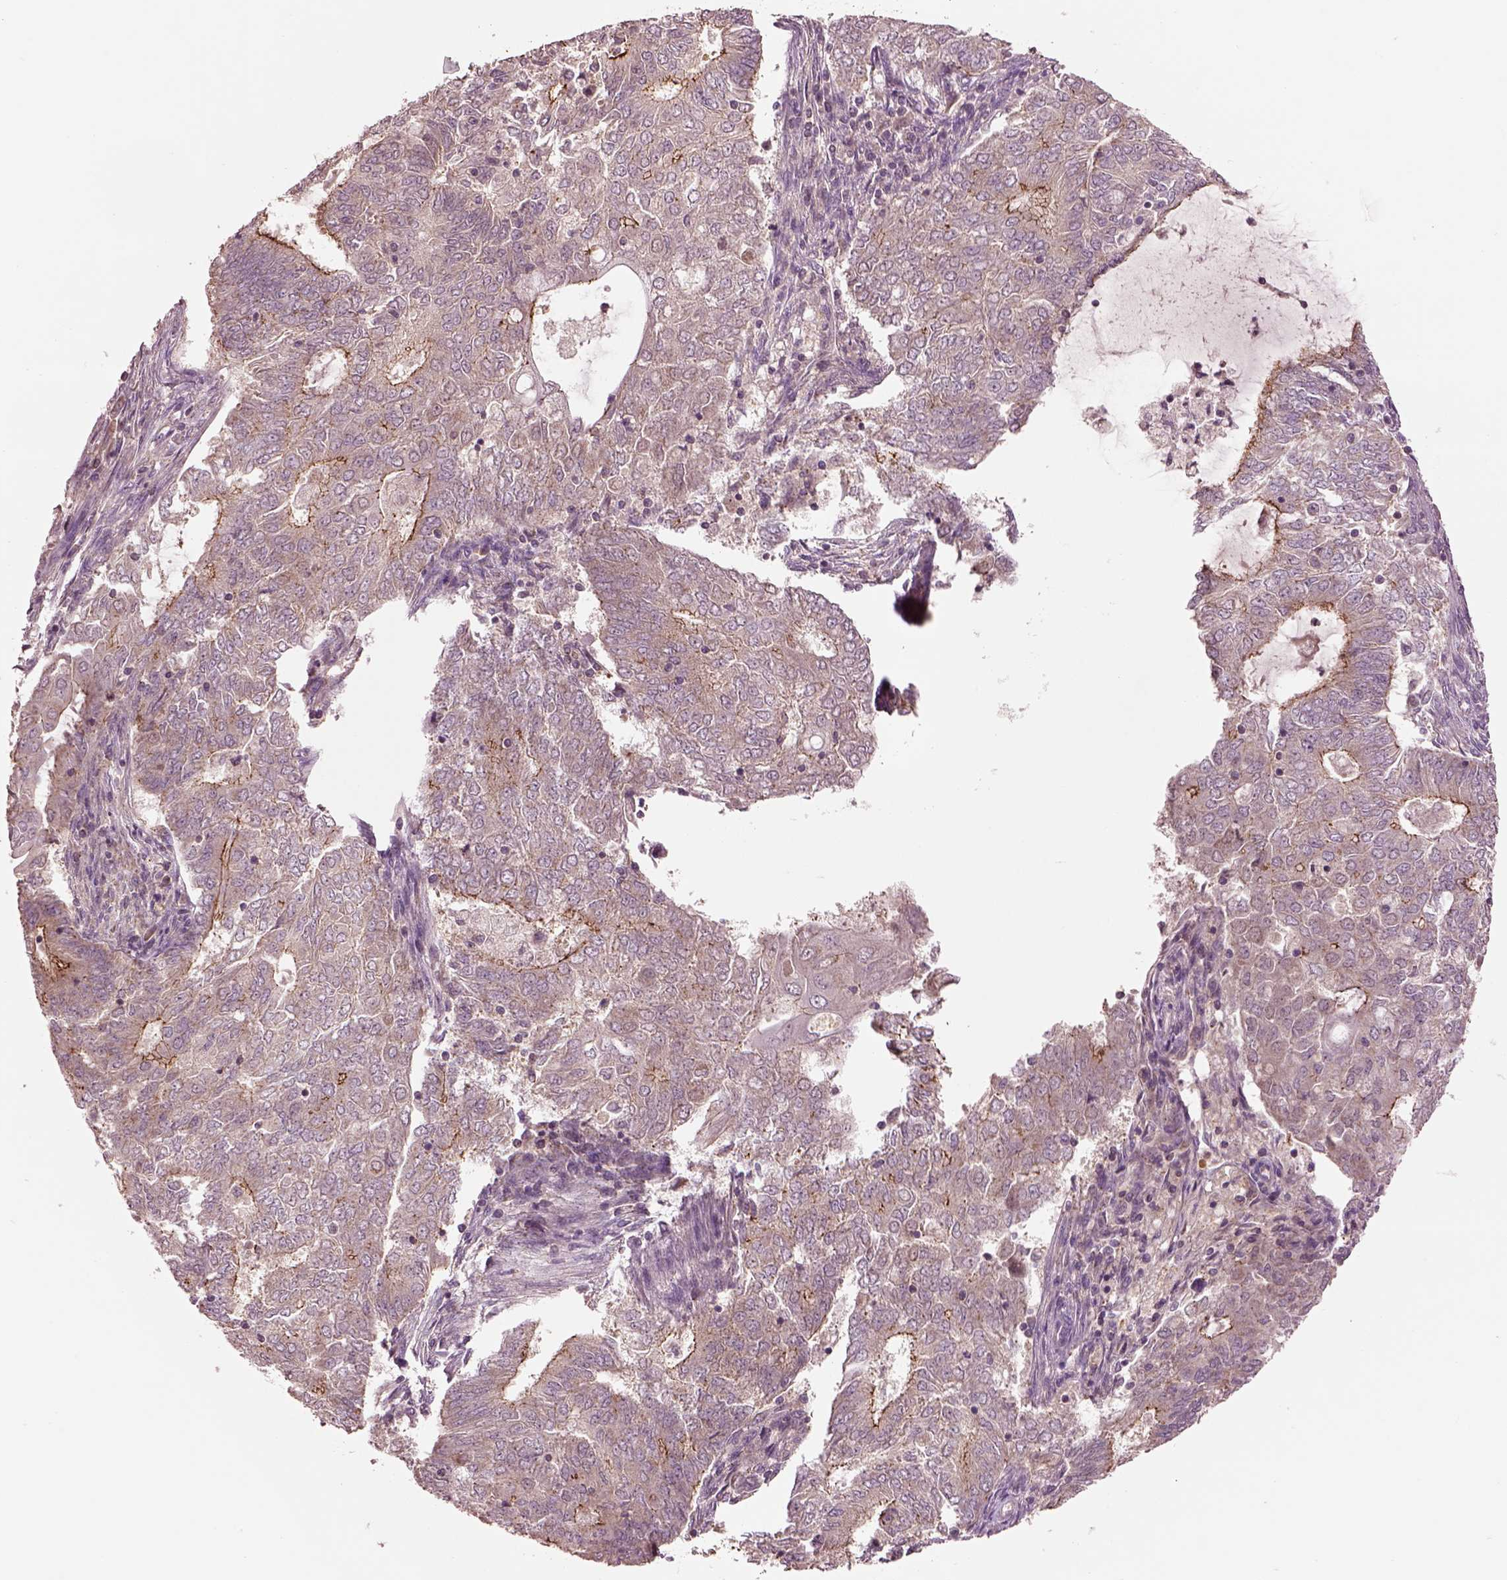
{"staining": {"intensity": "moderate", "quantity": "25%-75%", "location": "cytoplasmic/membranous"}, "tissue": "endometrial cancer", "cell_type": "Tumor cells", "image_type": "cancer", "snomed": [{"axis": "morphology", "description": "Adenocarcinoma, NOS"}, {"axis": "topography", "description": "Endometrium"}], "caption": "Moderate cytoplasmic/membranous protein expression is seen in approximately 25%-75% of tumor cells in endometrial cancer.", "gene": "MTHFS", "patient": {"sex": "female", "age": 62}}